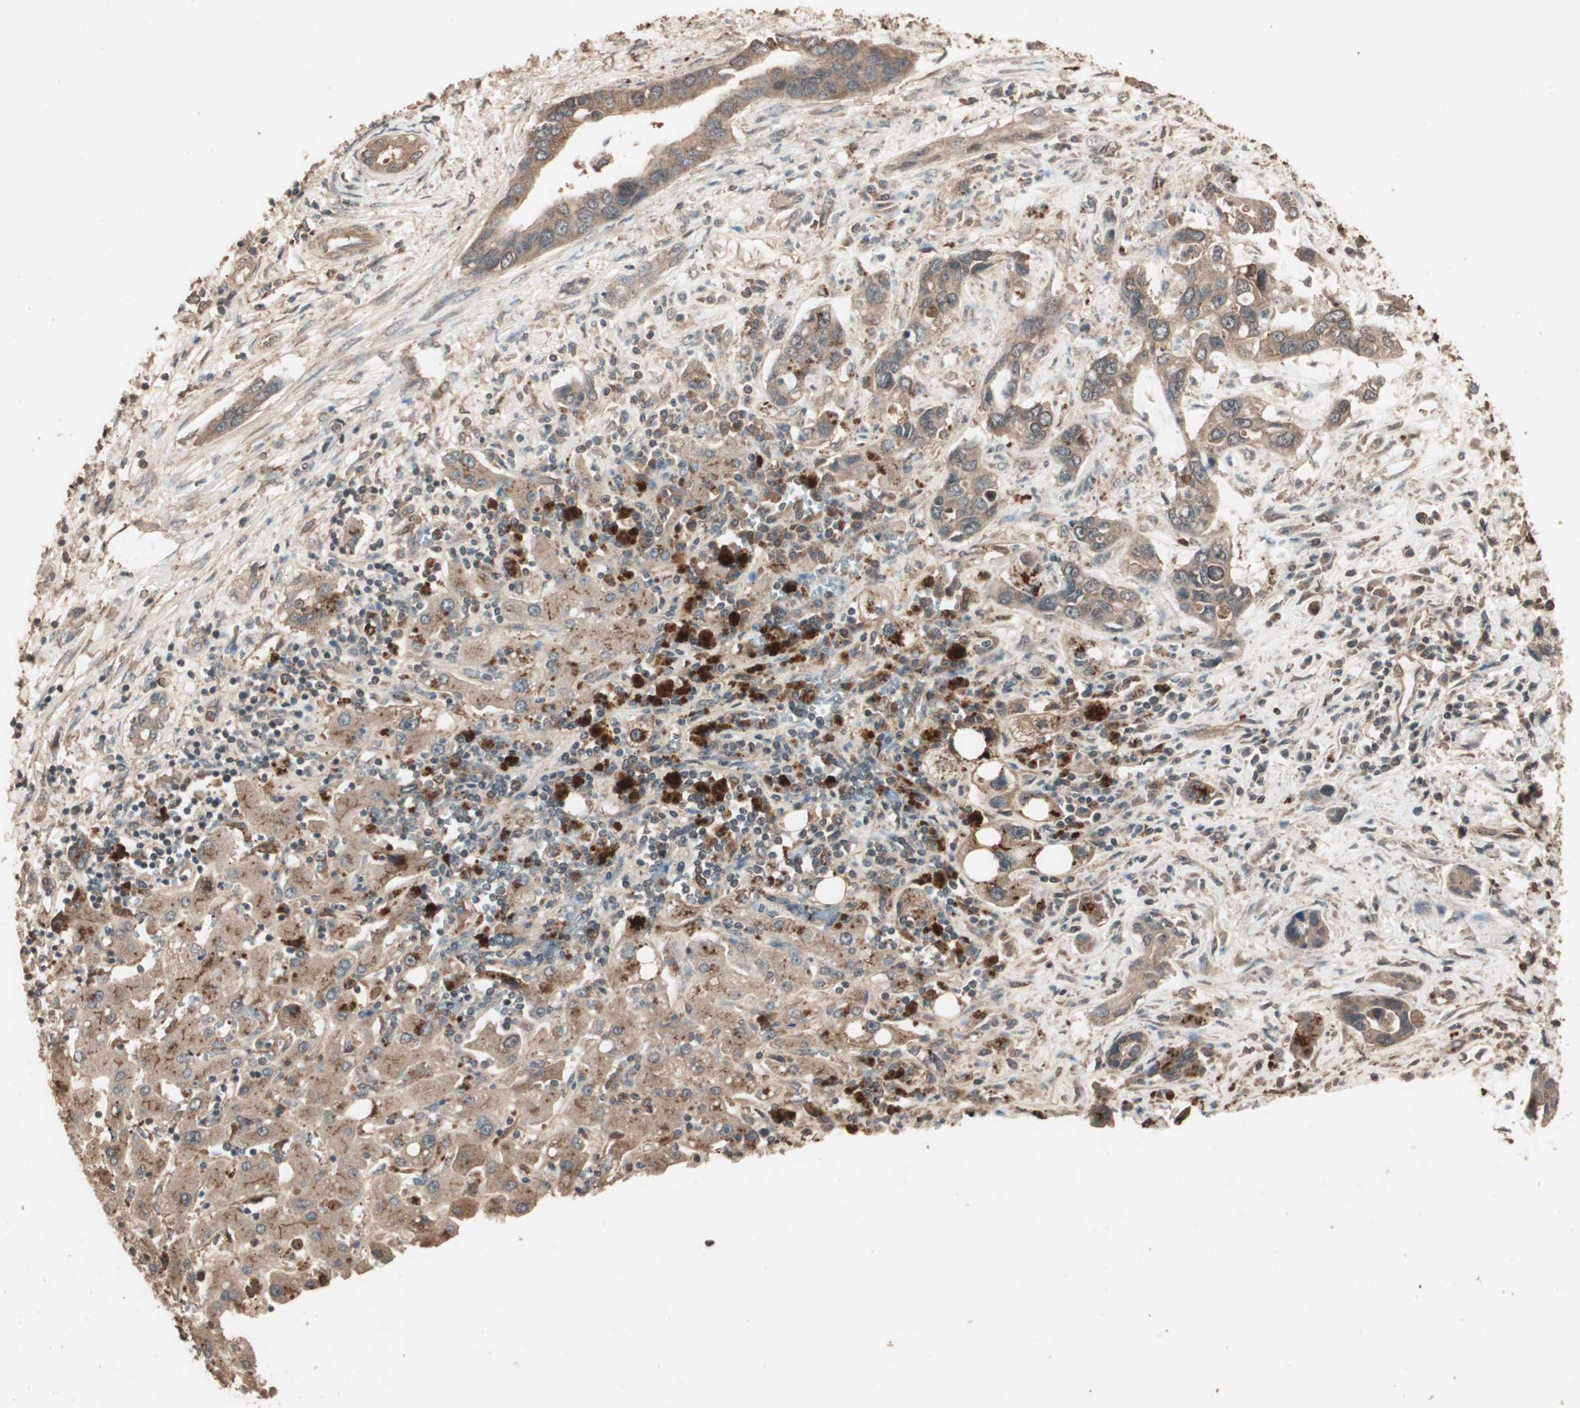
{"staining": {"intensity": "moderate", "quantity": ">75%", "location": "cytoplasmic/membranous"}, "tissue": "liver cancer", "cell_type": "Tumor cells", "image_type": "cancer", "snomed": [{"axis": "morphology", "description": "Cholangiocarcinoma"}, {"axis": "topography", "description": "Liver"}], "caption": "A medium amount of moderate cytoplasmic/membranous positivity is seen in about >75% of tumor cells in liver cancer tissue.", "gene": "CCN4", "patient": {"sex": "female", "age": 65}}